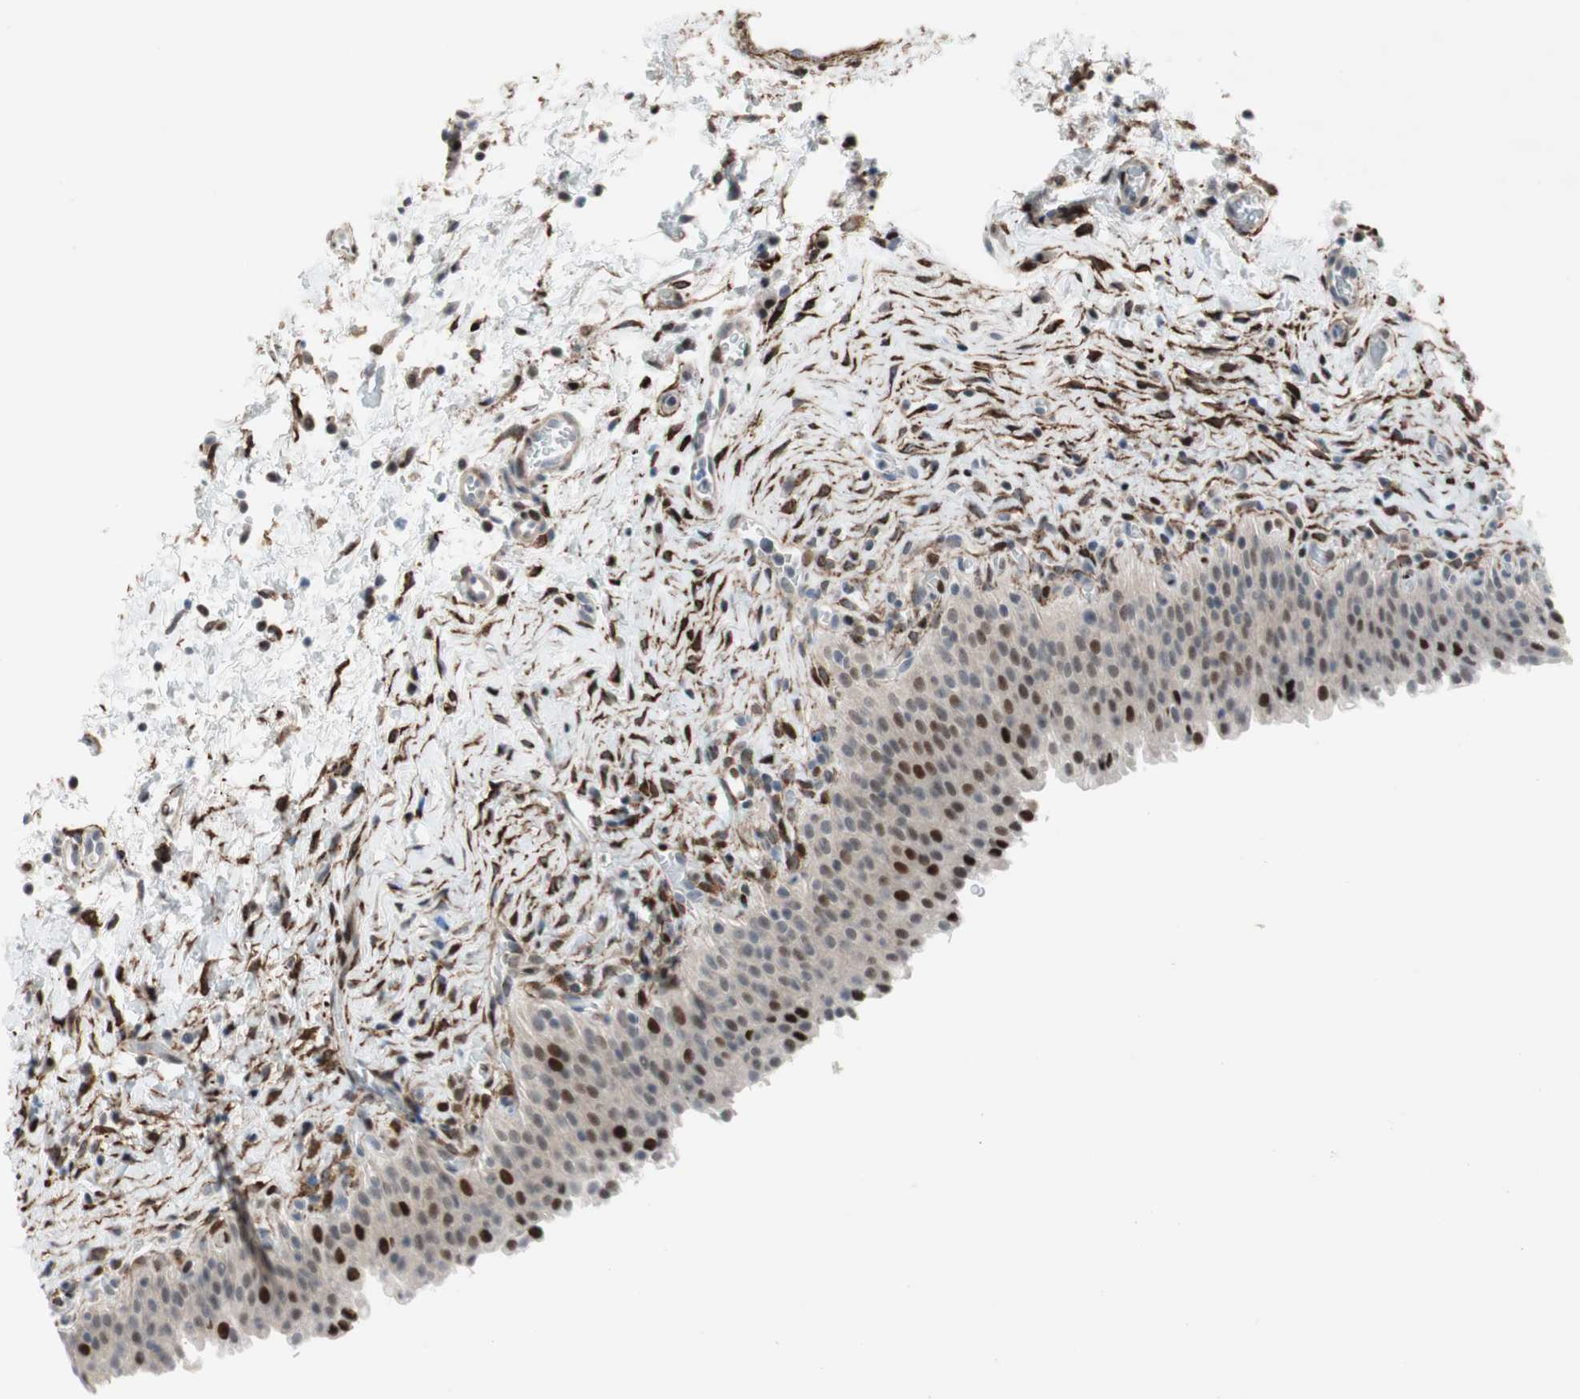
{"staining": {"intensity": "strong", "quantity": "25%-75%", "location": "nuclear"}, "tissue": "urinary bladder", "cell_type": "Urothelial cells", "image_type": "normal", "snomed": [{"axis": "morphology", "description": "Normal tissue, NOS"}, {"axis": "topography", "description": "Urinary bladder"}], "caption": "Brown immunohistochemical staining in unremarkable human urinary bladder reveals strong nuclear expression in approximately 25%-75% of urothelial cells. Nuclei are stained in blue.", "gene": "FBXO44", "patient": {"sex": "male", "age": 51}}